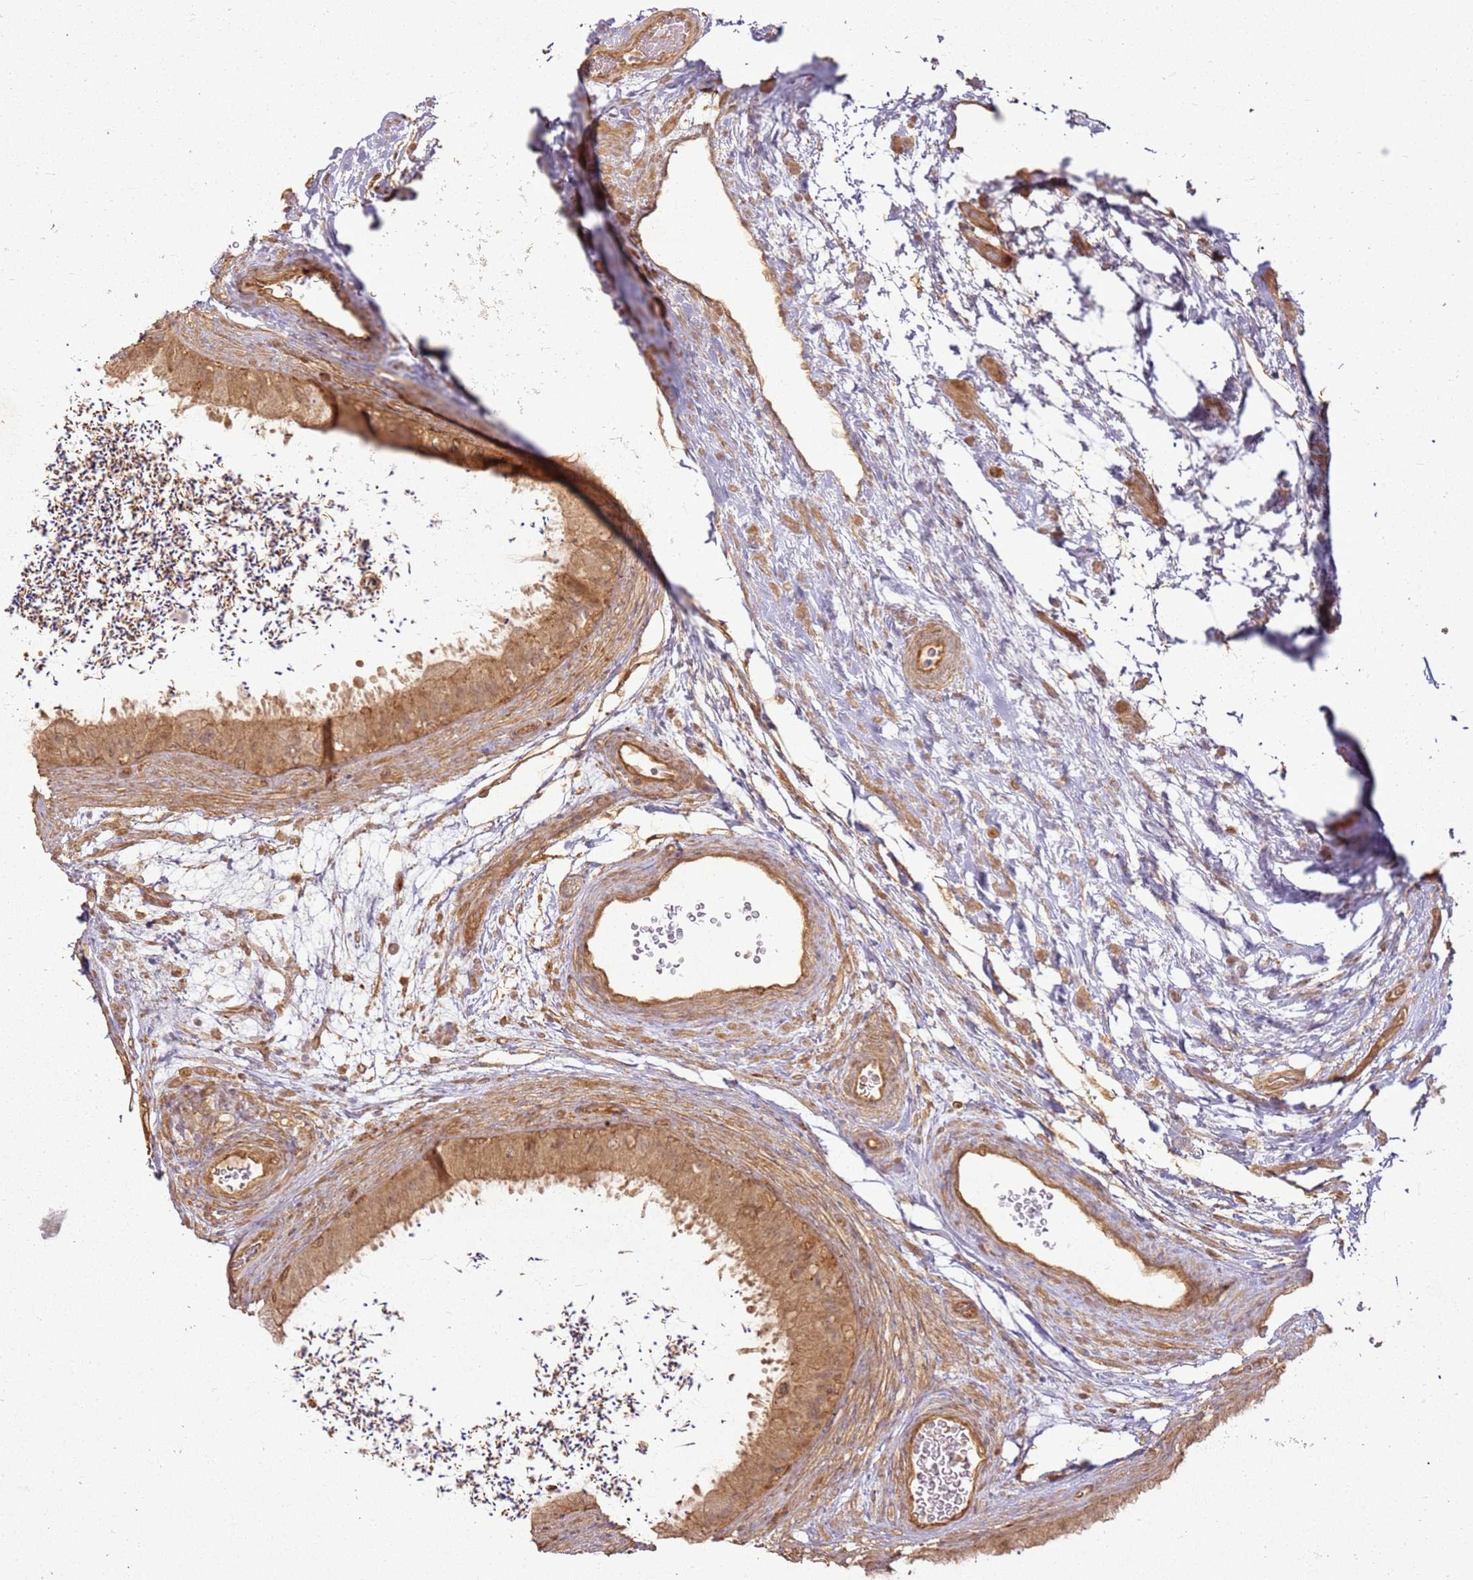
{"staining": {"intensity": "moderate", "quantity": ">75%", "location": "cytoplasmic/membranous"}, "tissue": "epididymis", "cell_type": "Glandular cells", "image_type": "normal", "snomed": [{"axis": "morphology", "description": "Normal tissue, NOS"}, {"axis": "topography", "description": "Epididymis, spermatic cord, NOS"}], "caption": "This is a photomicrograph of immunohistochemistry (IHC) staining of normal epididymis, which shows moderate staining in the cytoplasmic/membranous of glandular cells.", "gene": "ZNF776", "patient": {"sex": "male", "age": 50}}